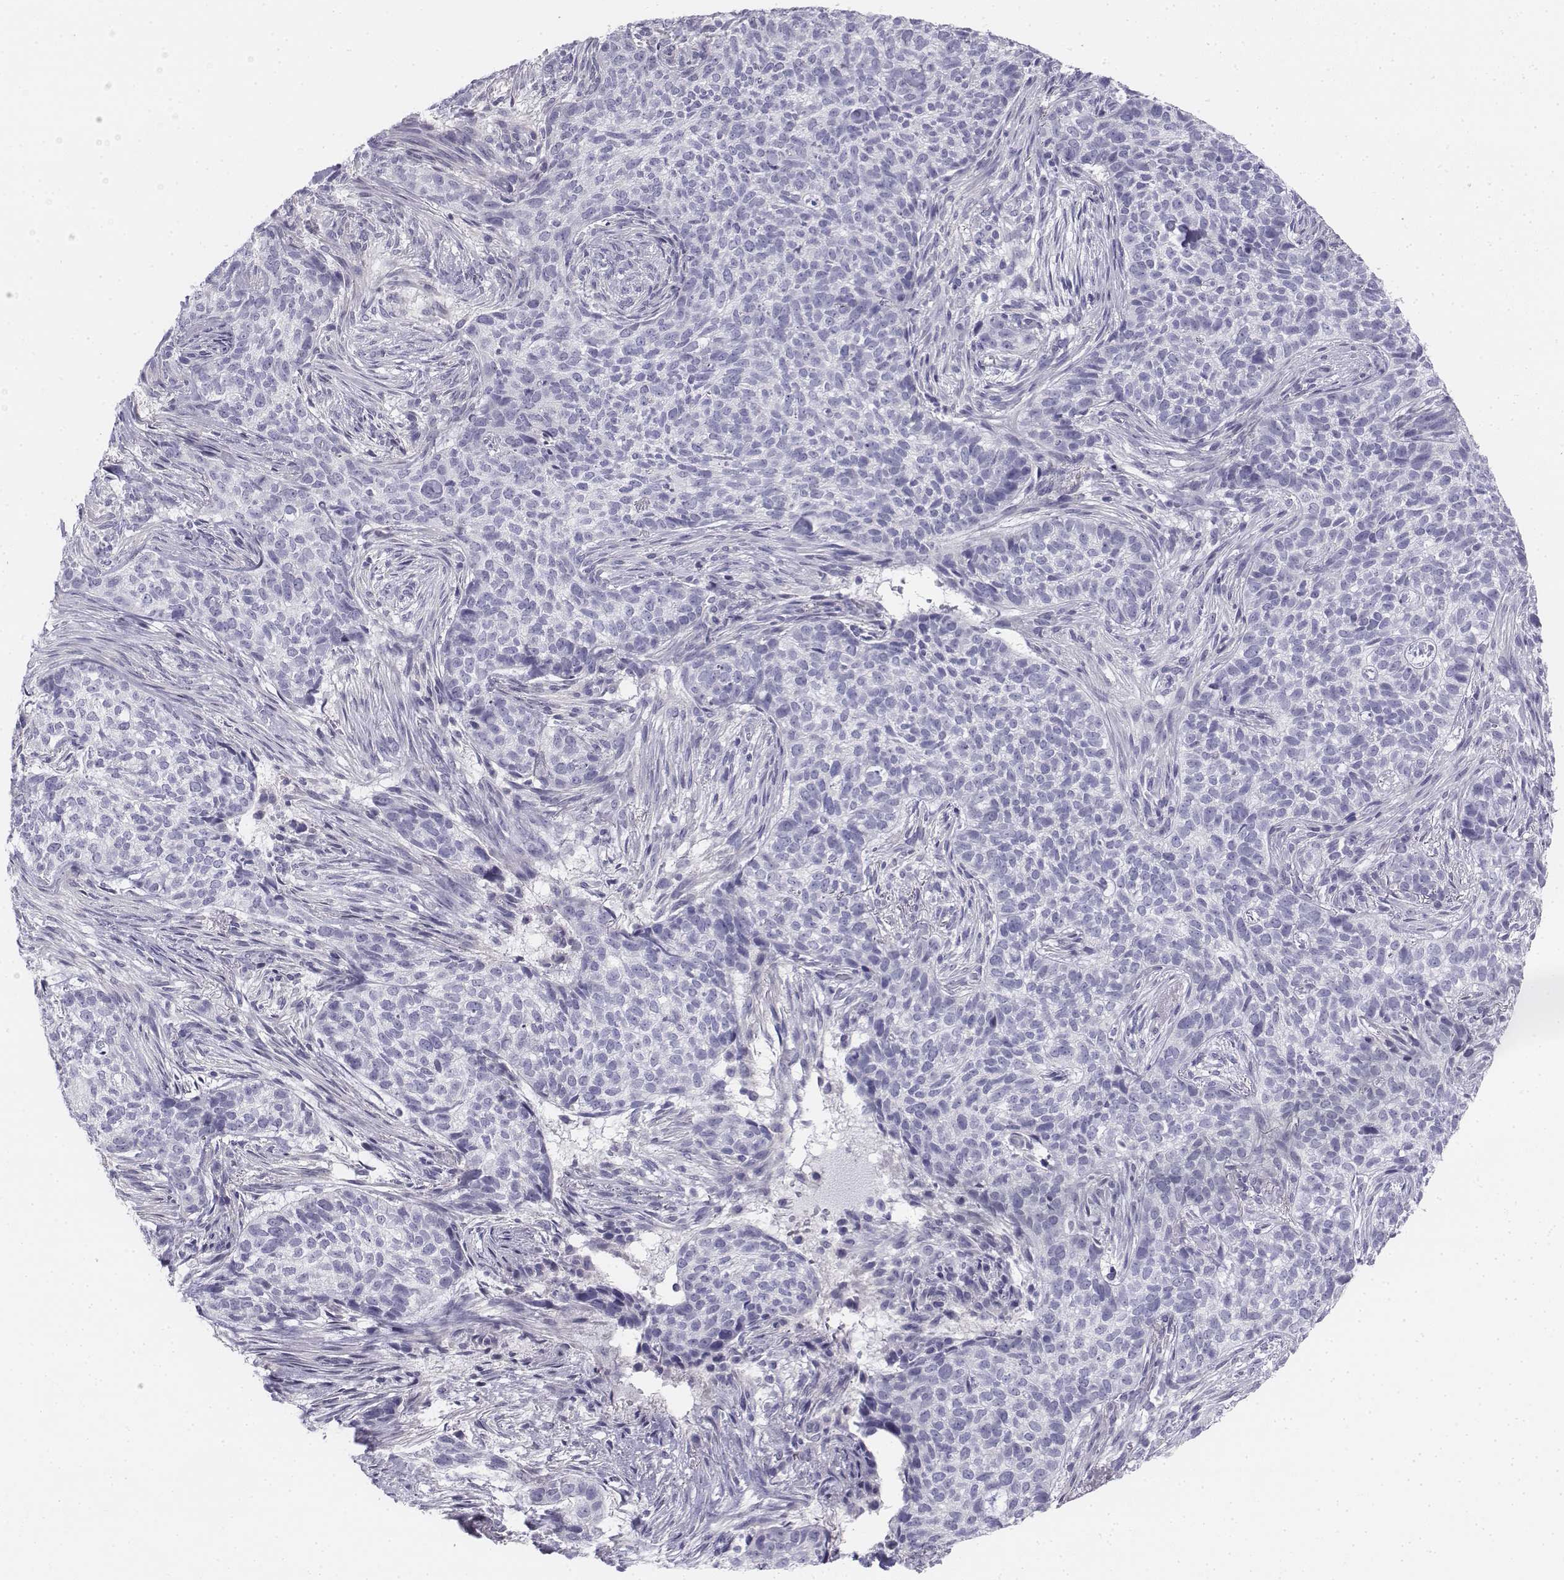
{"staining": {"intensity": "negative", "quantity": "none", "location": "none"}, "tissue": "skin cancer", "cell_type": "Tumor cells", "image_type": "cancer", "snomed": [{"axis": "morphology", "description": "Basal cell carcinoma"}, {"axis": "topography", "description": "Skin"}], "caption": "Immunohistochemical staining of basal cell carcinoma (skin) shows no significant positivity in tumor cells.", "gene": "TH", "patient": {"sex": "female", "age": 69}}